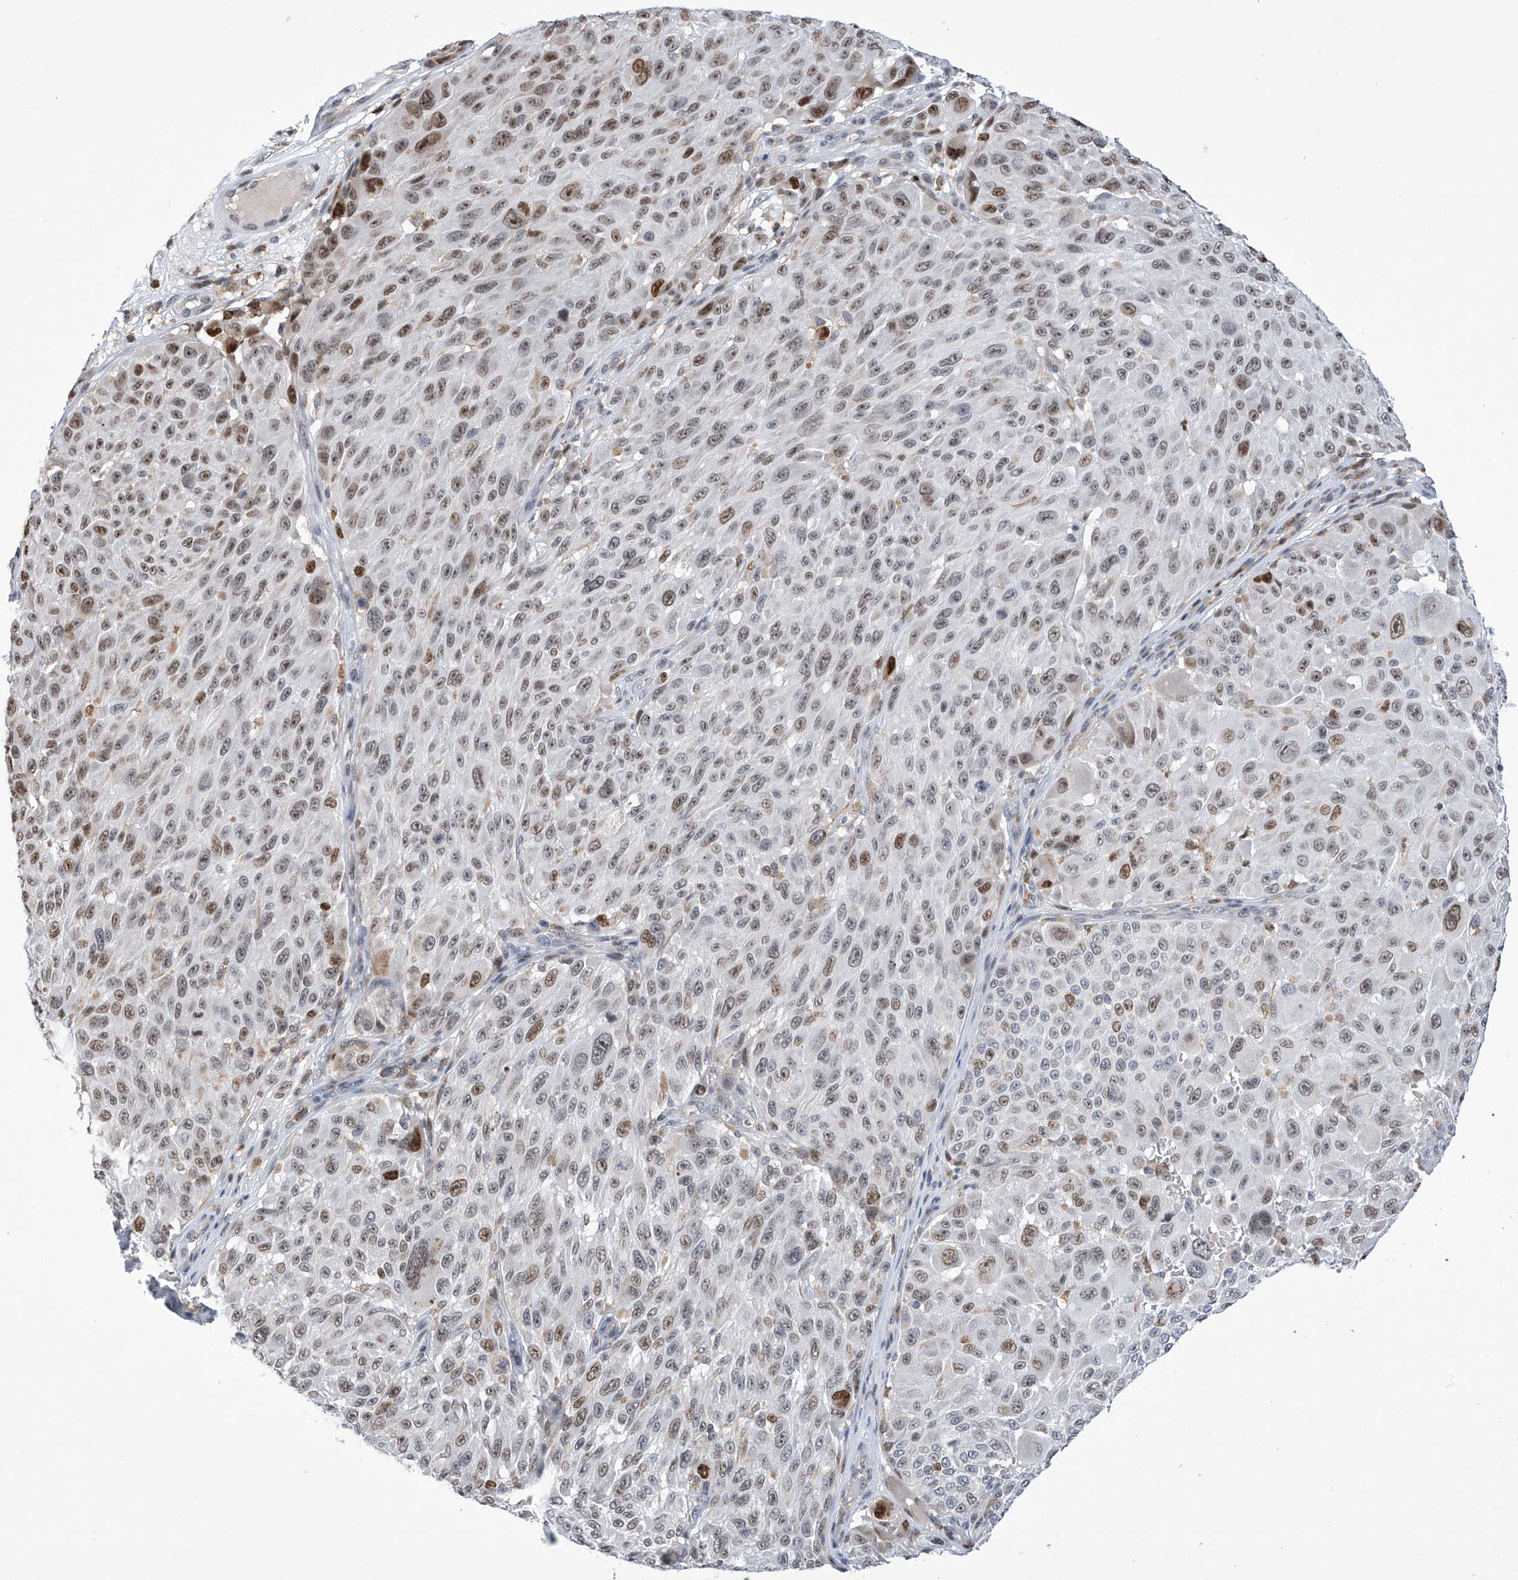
{"staining": {"intensity": "moderate", "quantity": "25%-75%", "location": "nuclear"}, "tissue": "melanoma", "cell_type": "Tumor cells", "image_type": "cancer", "snomed": [{"axis": "morphology", "description": "Malignant melanoma, NOS"}, {"axis": "topography", "description": "Skin"}], "caption": "Protein staining of melanoma tissue reveals moderate nuclear expression in approximately 25%-75% of tumor cells.", "gene": "MSL3", "patient": {"sex": "male", "age": 83}}